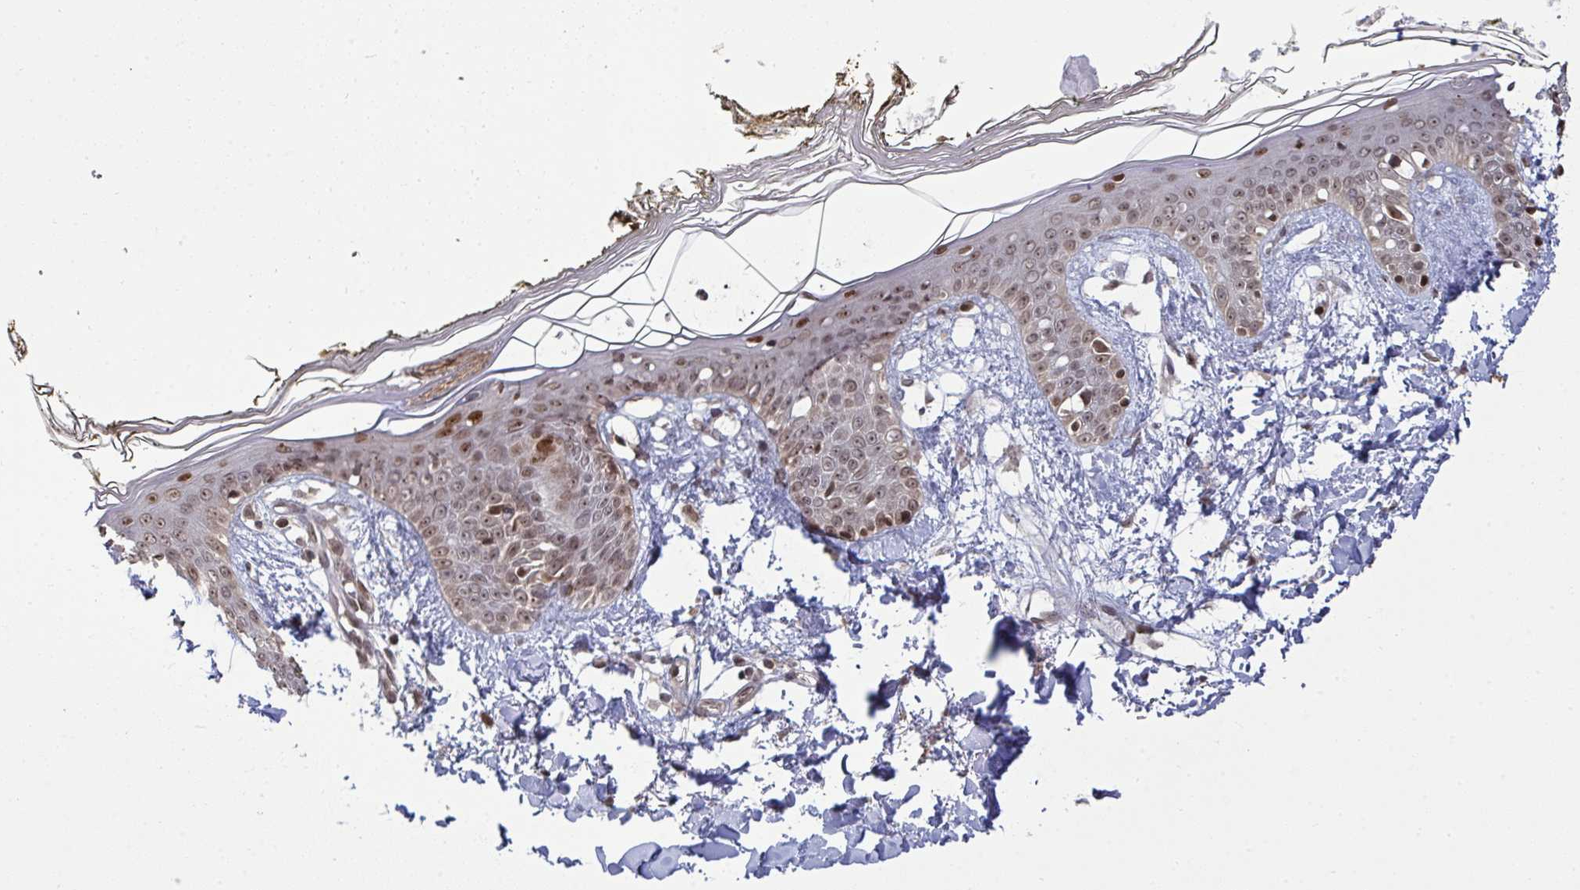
{"staining": {"intensity": "strong", "quantity": ">75%", "location": "cytoplasmic/membranous,nuclear"}, "tissue": "skin", "cell_type": "Fibroblasts", "image_type": "normal", "snomed": [{"axis": "morphology", "description": "Normal tissue, NOS"}, {"axis": "topography", "description": "Skin"}], "caption": "A high amount of strong cytoplasmic/membranous,nuclear positivity is appreciated in approximately >75% of fibroblasts in benign skin.", "gene": "UXT", "patient": {"sex": "female", "age": 34}}